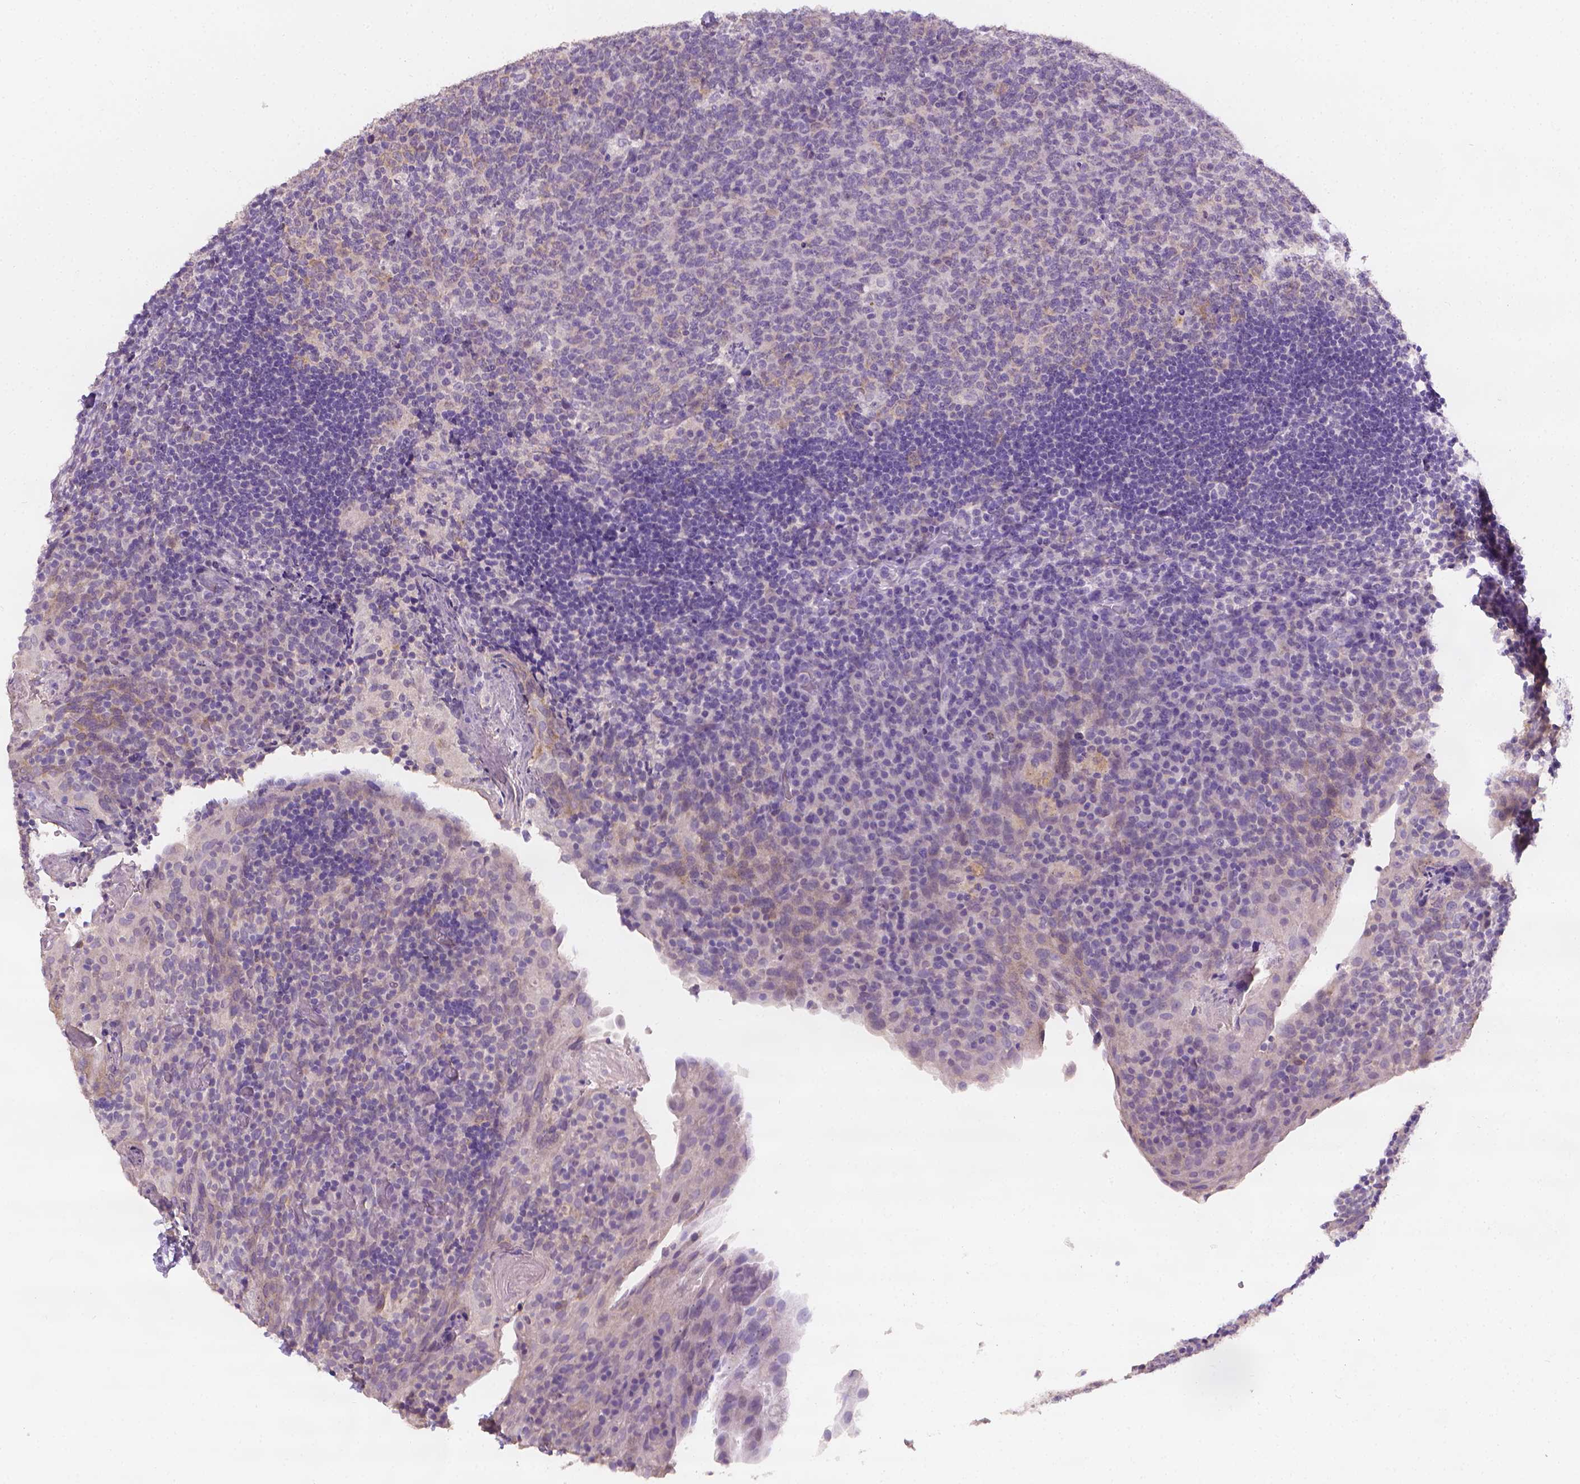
{"staining": {"intensity": "negative", "quantity": "none", "location": "none"}, "tissue": "tonsil", "cell_type": "Germinal center cells", "image_type": "normal", "snomed": [{"axis": "morphology", "description": "Normal tissue, NOS"}, {"axis": "topography", "description": "Tonsil"}], "caption": "Immunohistochemistry (IHC) of unremarkable tonsil exhibits no expression in germinal center cells. (Brightfield microscopy of DAB (3,3'-diaminobenzidine) immunohistochemistry at high magnification).", "gene": "FASN", "patient": {"sex": "male", "age": 17}}